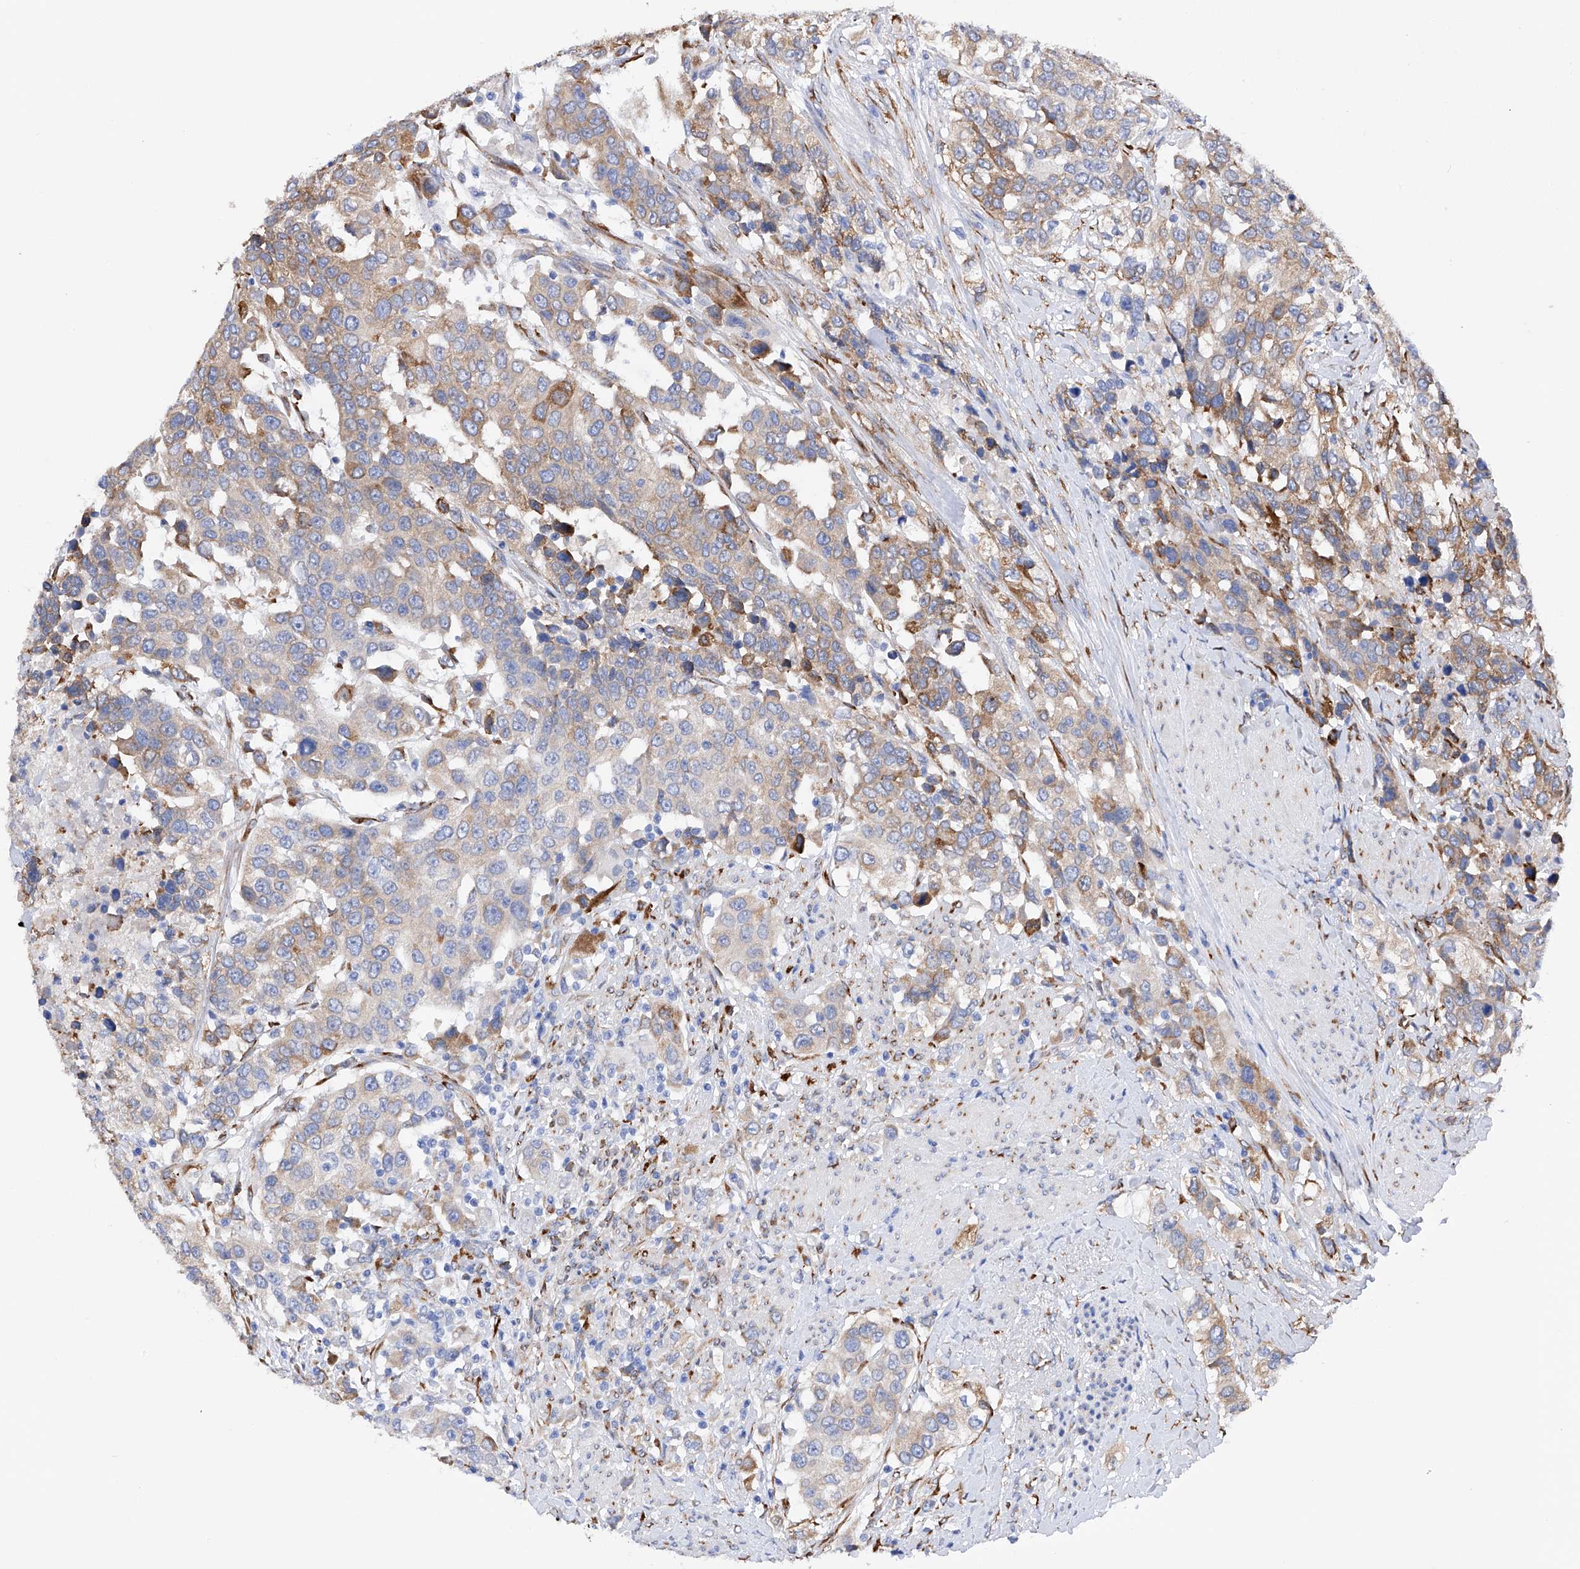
{"staining": {"intensity": "moderate", "quantity": "<25%", "location": "cytoplasmic/membranous"}, "tissue": "urothelial cancer", "cell_type": "Tumor cells", "image_type": "cancer", "snomed": [{"axis": "morphology", "description": "Urothelial carcinoma, High grade"}, {"axis": "topography", "description": "Urinary bladder"}], "caption": "Urothelial carcinoma (high-grade) stained with a protein marker shows moderate staining in tumor cells.", "gene": "PDIA5", "patient": {"sex": "female", "age": 80}}